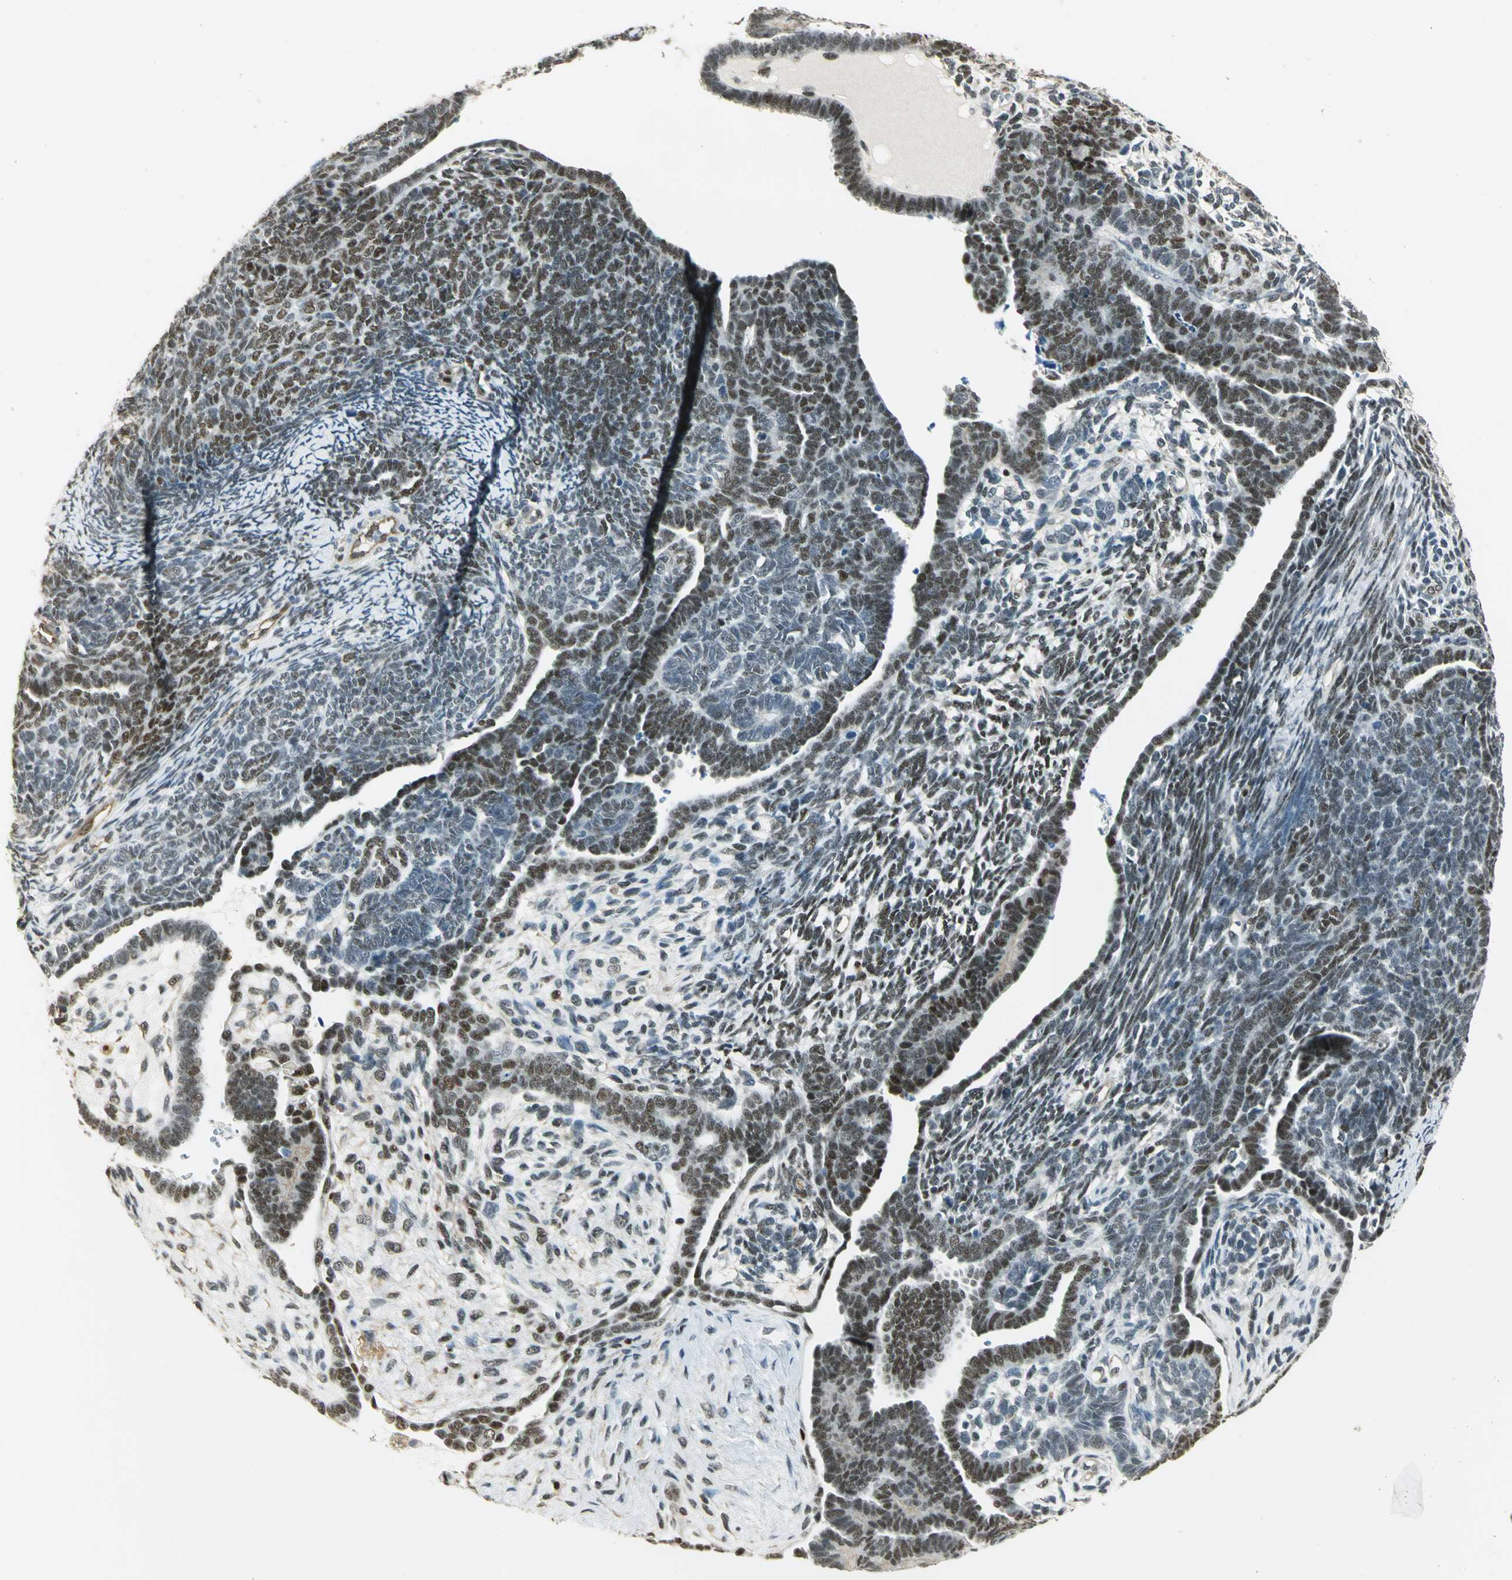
{"staining": {"intensity": "moderate", "quantity": ">75%", "location": "nuclear"}, "tissue": "endometrial cancer", "cell_type": "Tumor cells", "image_type": "cancer", "snomed": [{"axis": "morphology", "description": "Neoplasm, malignant, NOS"}, {"axis": "topography", "description": "Endometrium"}], "caption": "Neoplasm (malignant) (endometrial) stained with immunohistochemistry (IHC) demonstrates moderate nuclear positivity in approximately >75% of tumor cells.", "gene": "ELF1", "patient": {"sex": "female", "age": 74}}